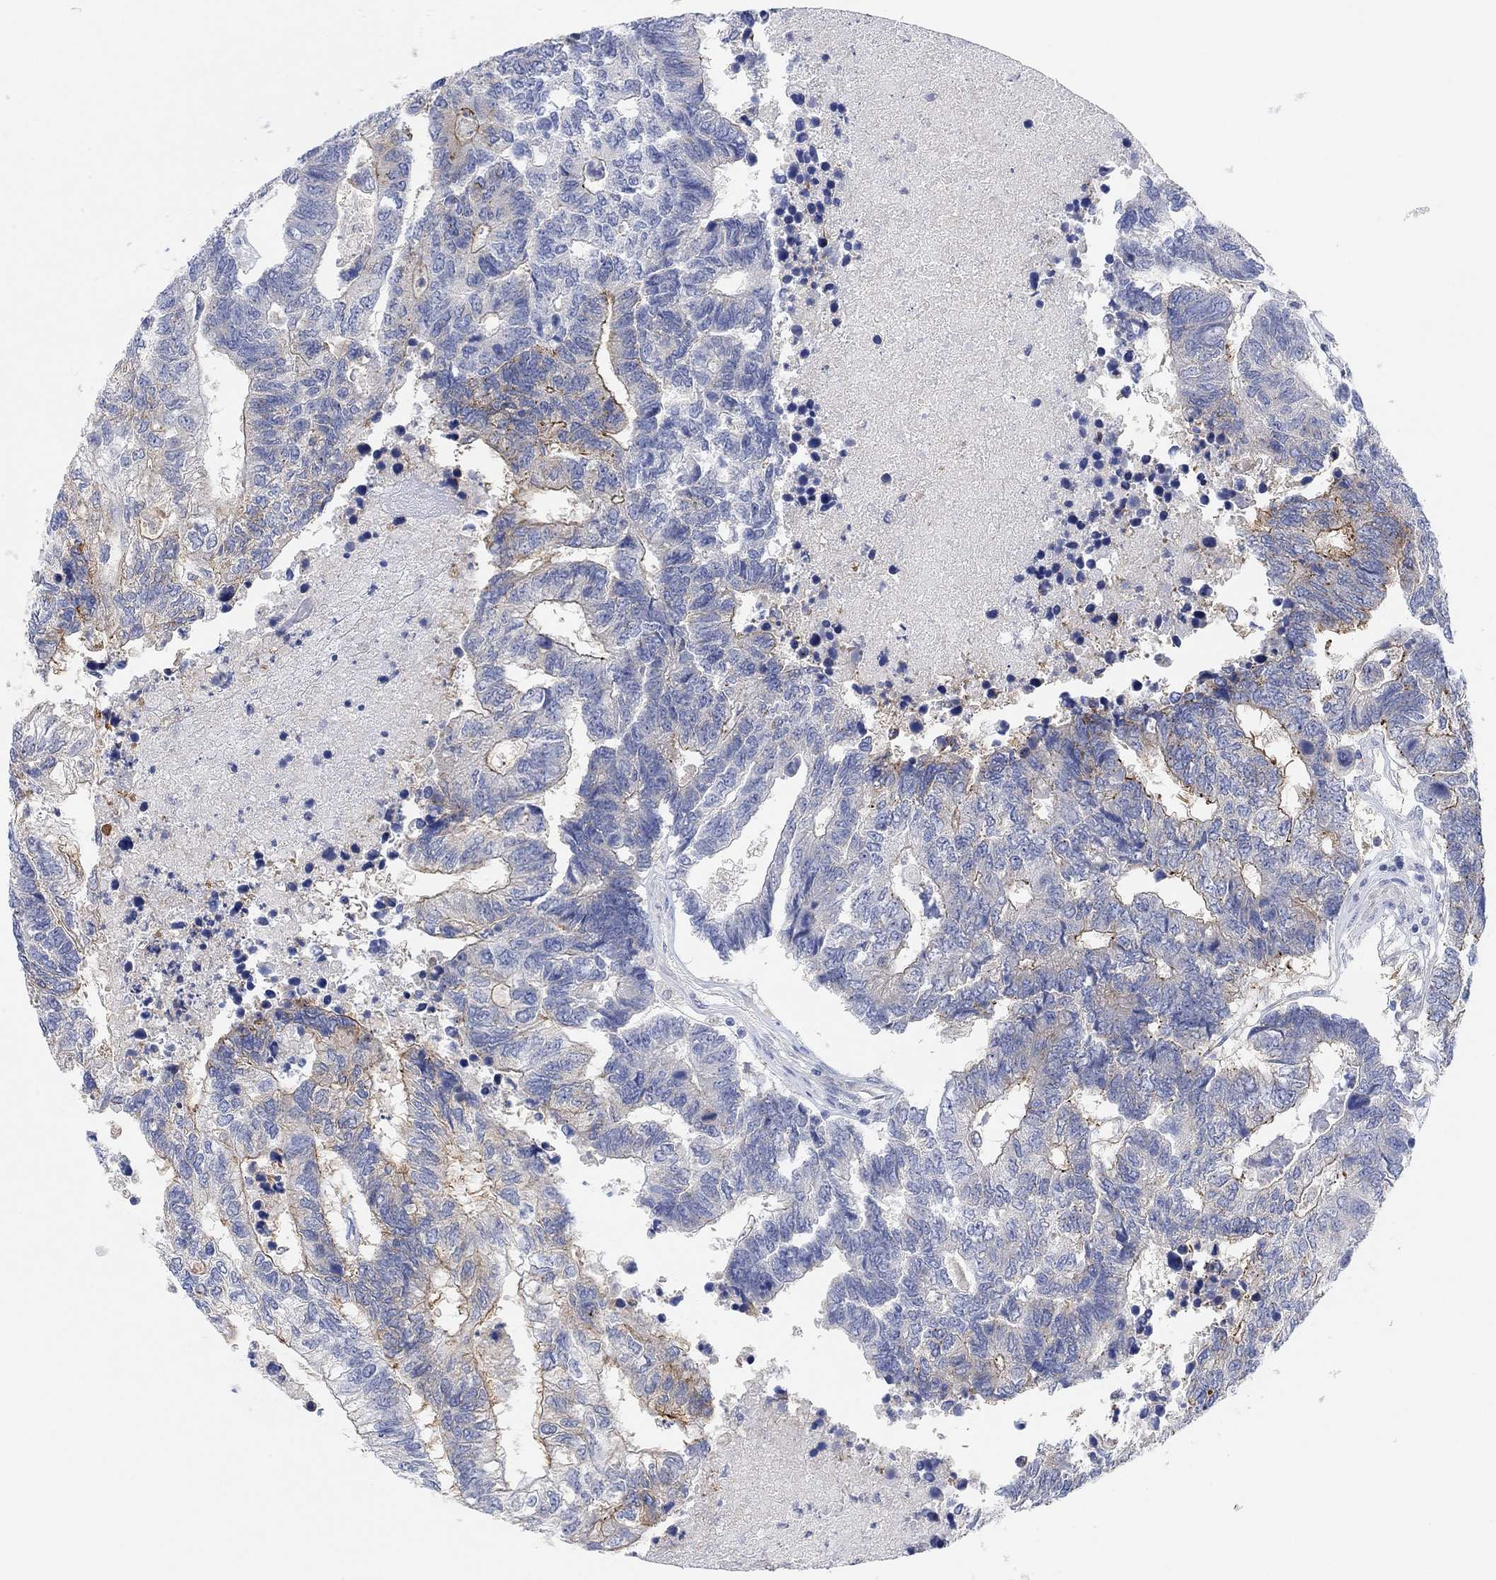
{"staining": {"intensity": "strong", "quantity": "<25%", "location": "cytoplasmic/membranous"}, "tissue": "colorectal cancer", "cell_type": "Tumor cells", "image_type": "cancer", "snomed": [{"axis": "morphology", "description": "Adenocarcinoma, NOS"}, {"axis": "topography", "description": "Colon"}], "caption": "A micrograph of human adenocarcinoma (colorectal) stained for a protein reveals strong cytoplasmic/membranous brown staining in tumor cells.", "gene": "RGS1", "patient": {"sex": "female", "age": 48}}